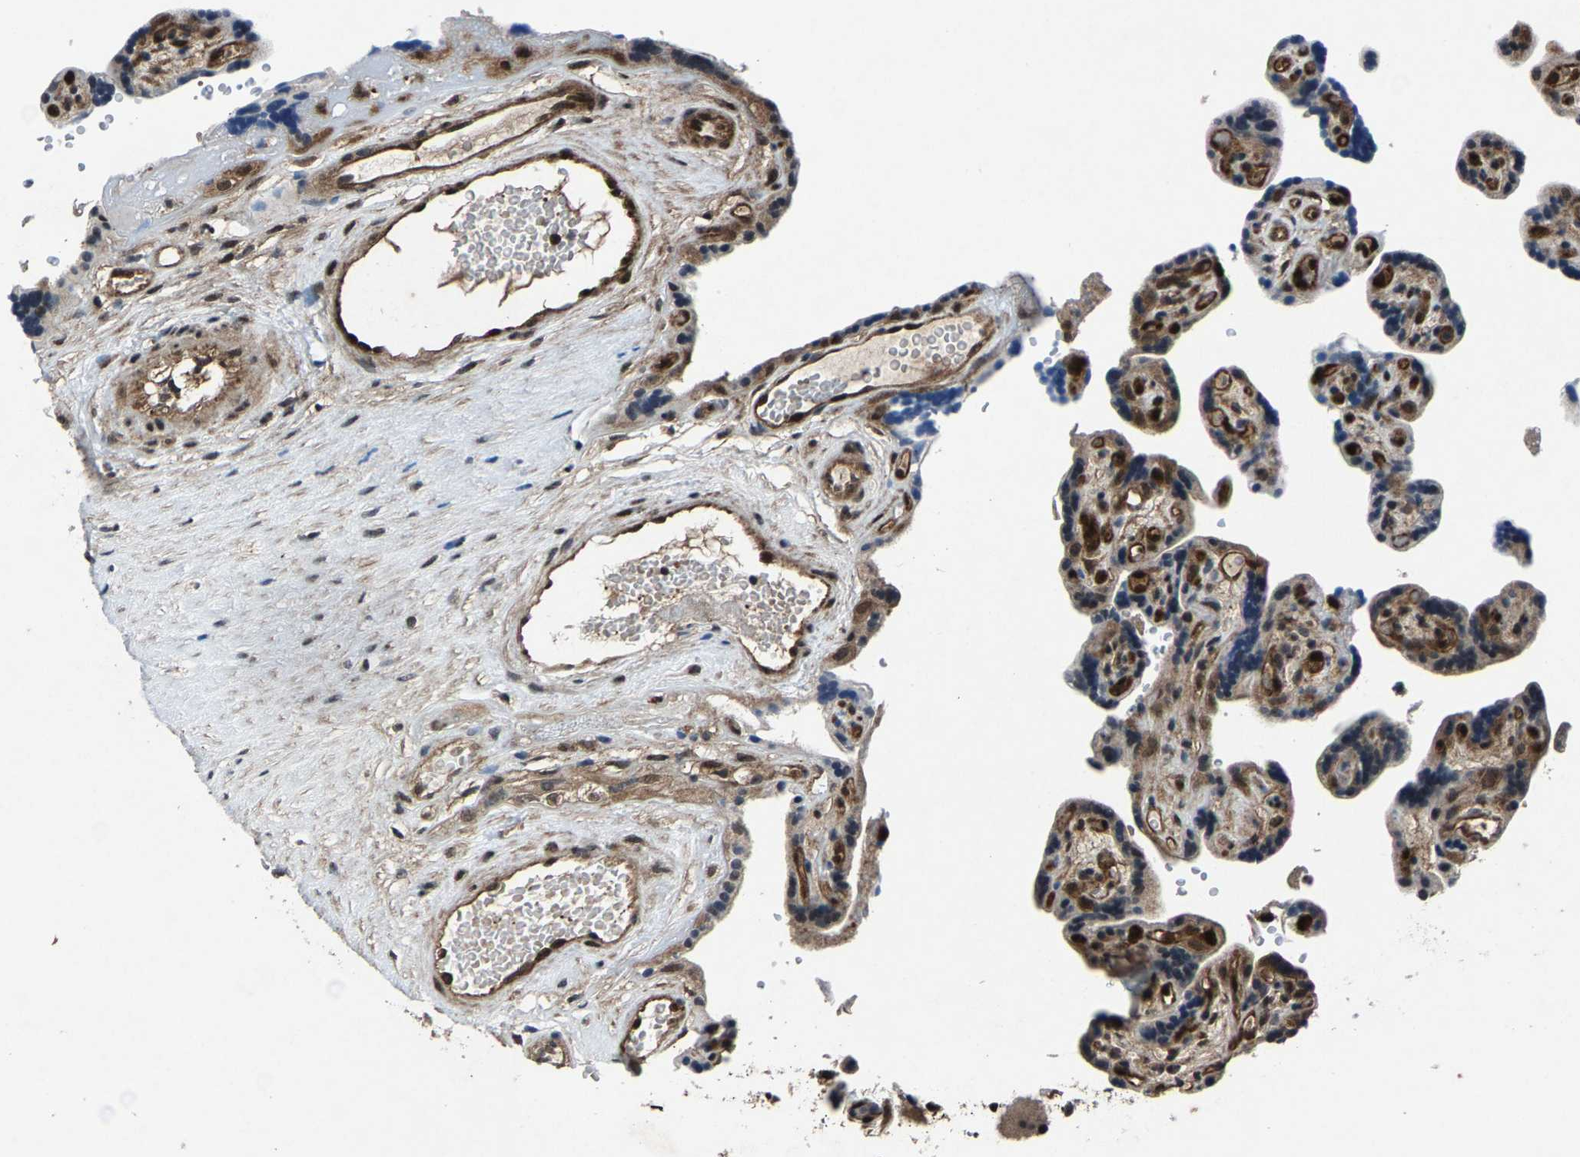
{"staining": {"intensity": "strong", "quantity": ">75%", "location": "cytoplasmic/membranous,nuclear"}, "tissue": "placenta", "cell_type": "Decidual cells", "image_type": "normal", "snomed": [{"axis": "morphology", "description": "Normal tissue, NOS"}, {"axis": "topography", "description": "Placenta"}], "caption": "Immunohistochemical staining of benign human placenta displays high levels of strong cytoplasmic/membranous,nuclear staining in about >75% of decidual cells.", "gene": "ATXN3", "patient": {"sex": "female", "age": 30}}